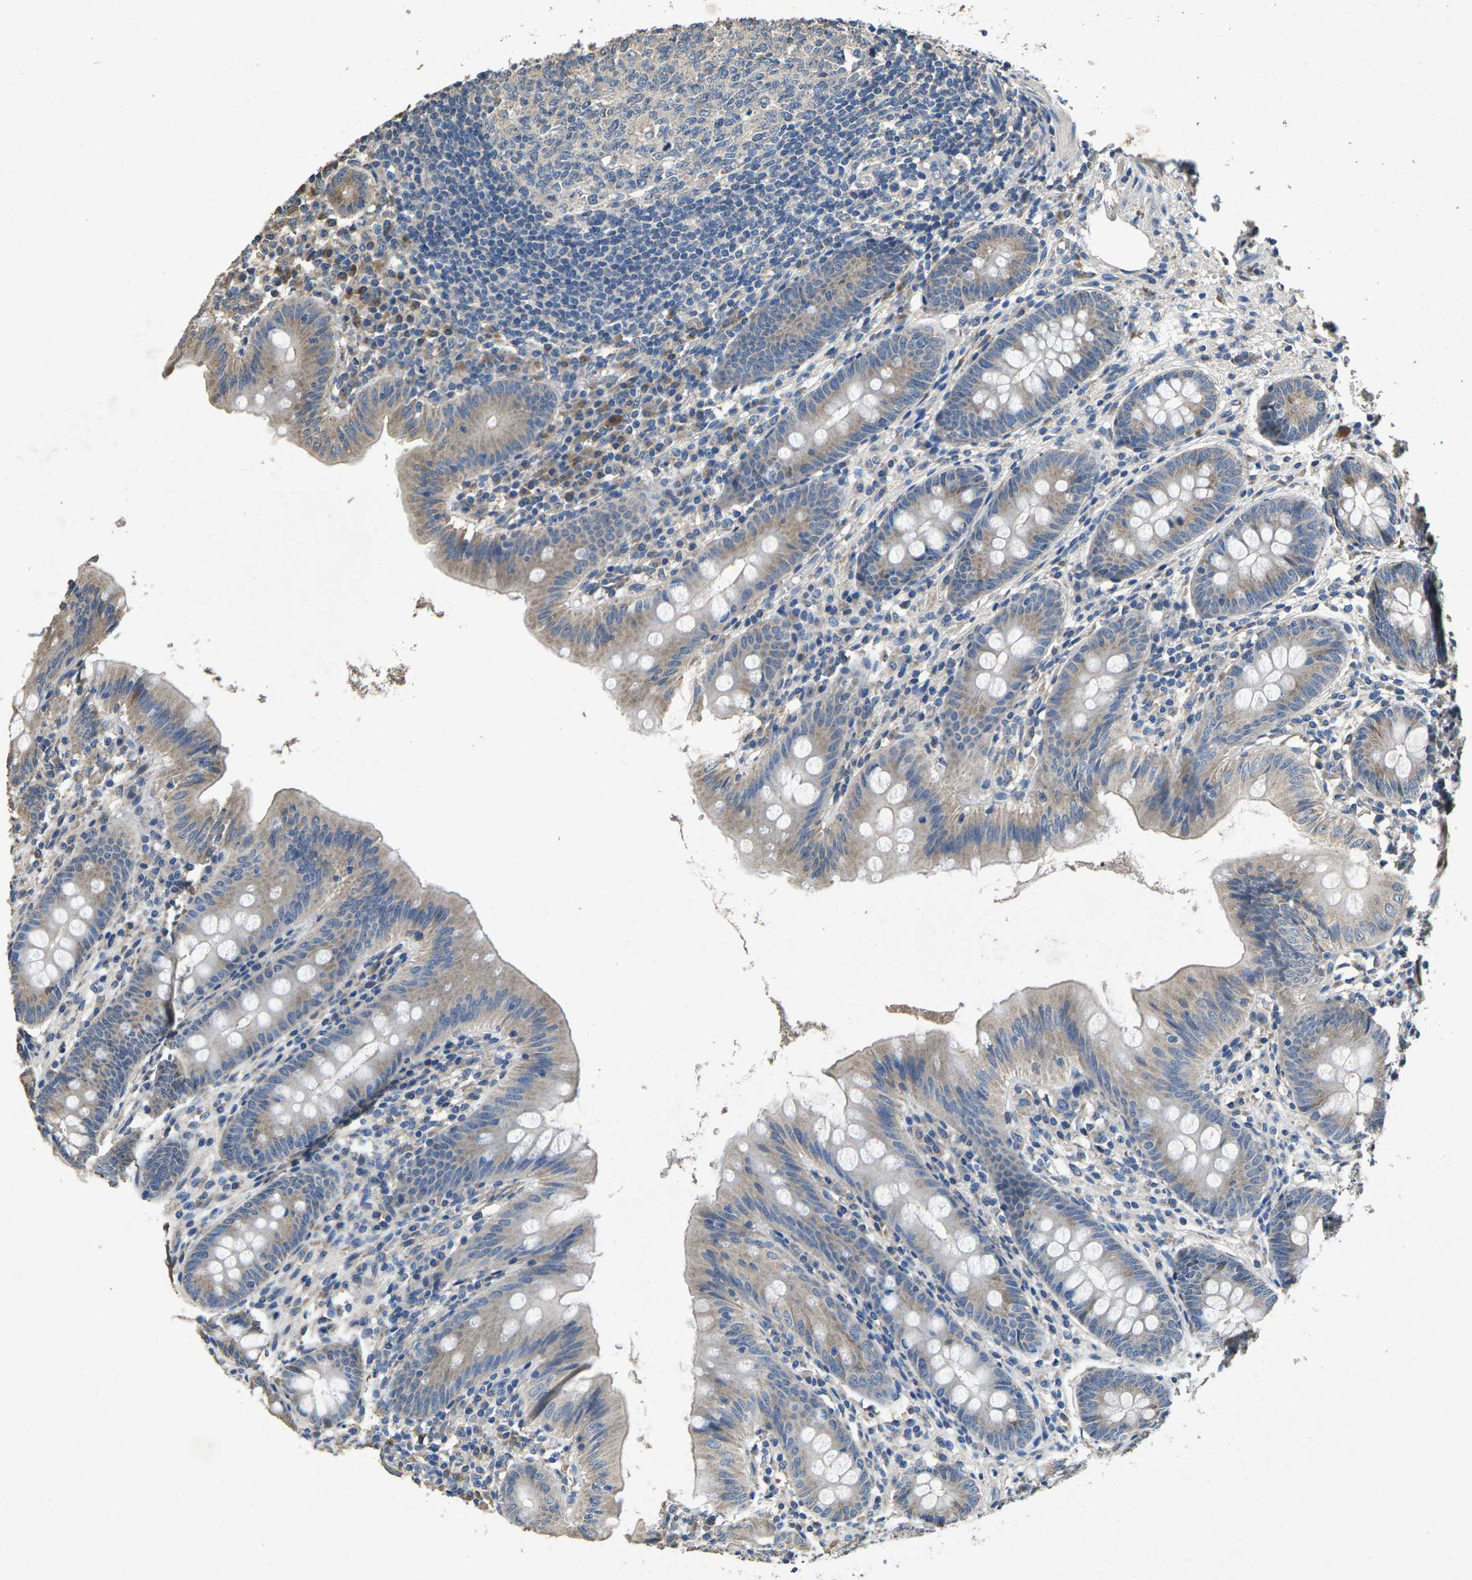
{"staining": {"intensity": "moderate", "quantity": "25%-75%", "location": "cytoplasmic/membranous"}, "tissue": "appendix", "cell_type": "Glandular cells", "image_type": "normal", "snomed": [{"axis": "morphology", "description": "Normal tissue, NOS"}, {"axis": "topography", "description": "Appendix"}], "caption": "Benign appendix displays moderate cytoplasmic/membranous expression in about 25%-75% of glandular cells, visualized by immunohistochemistry. The staining was performed using DAB, with brown indicating positive protein expression. Nuclei are stained blue with hematoxylin.", "gene": "B4GAT1", "patient": {"sex": "male", "age": 56}}